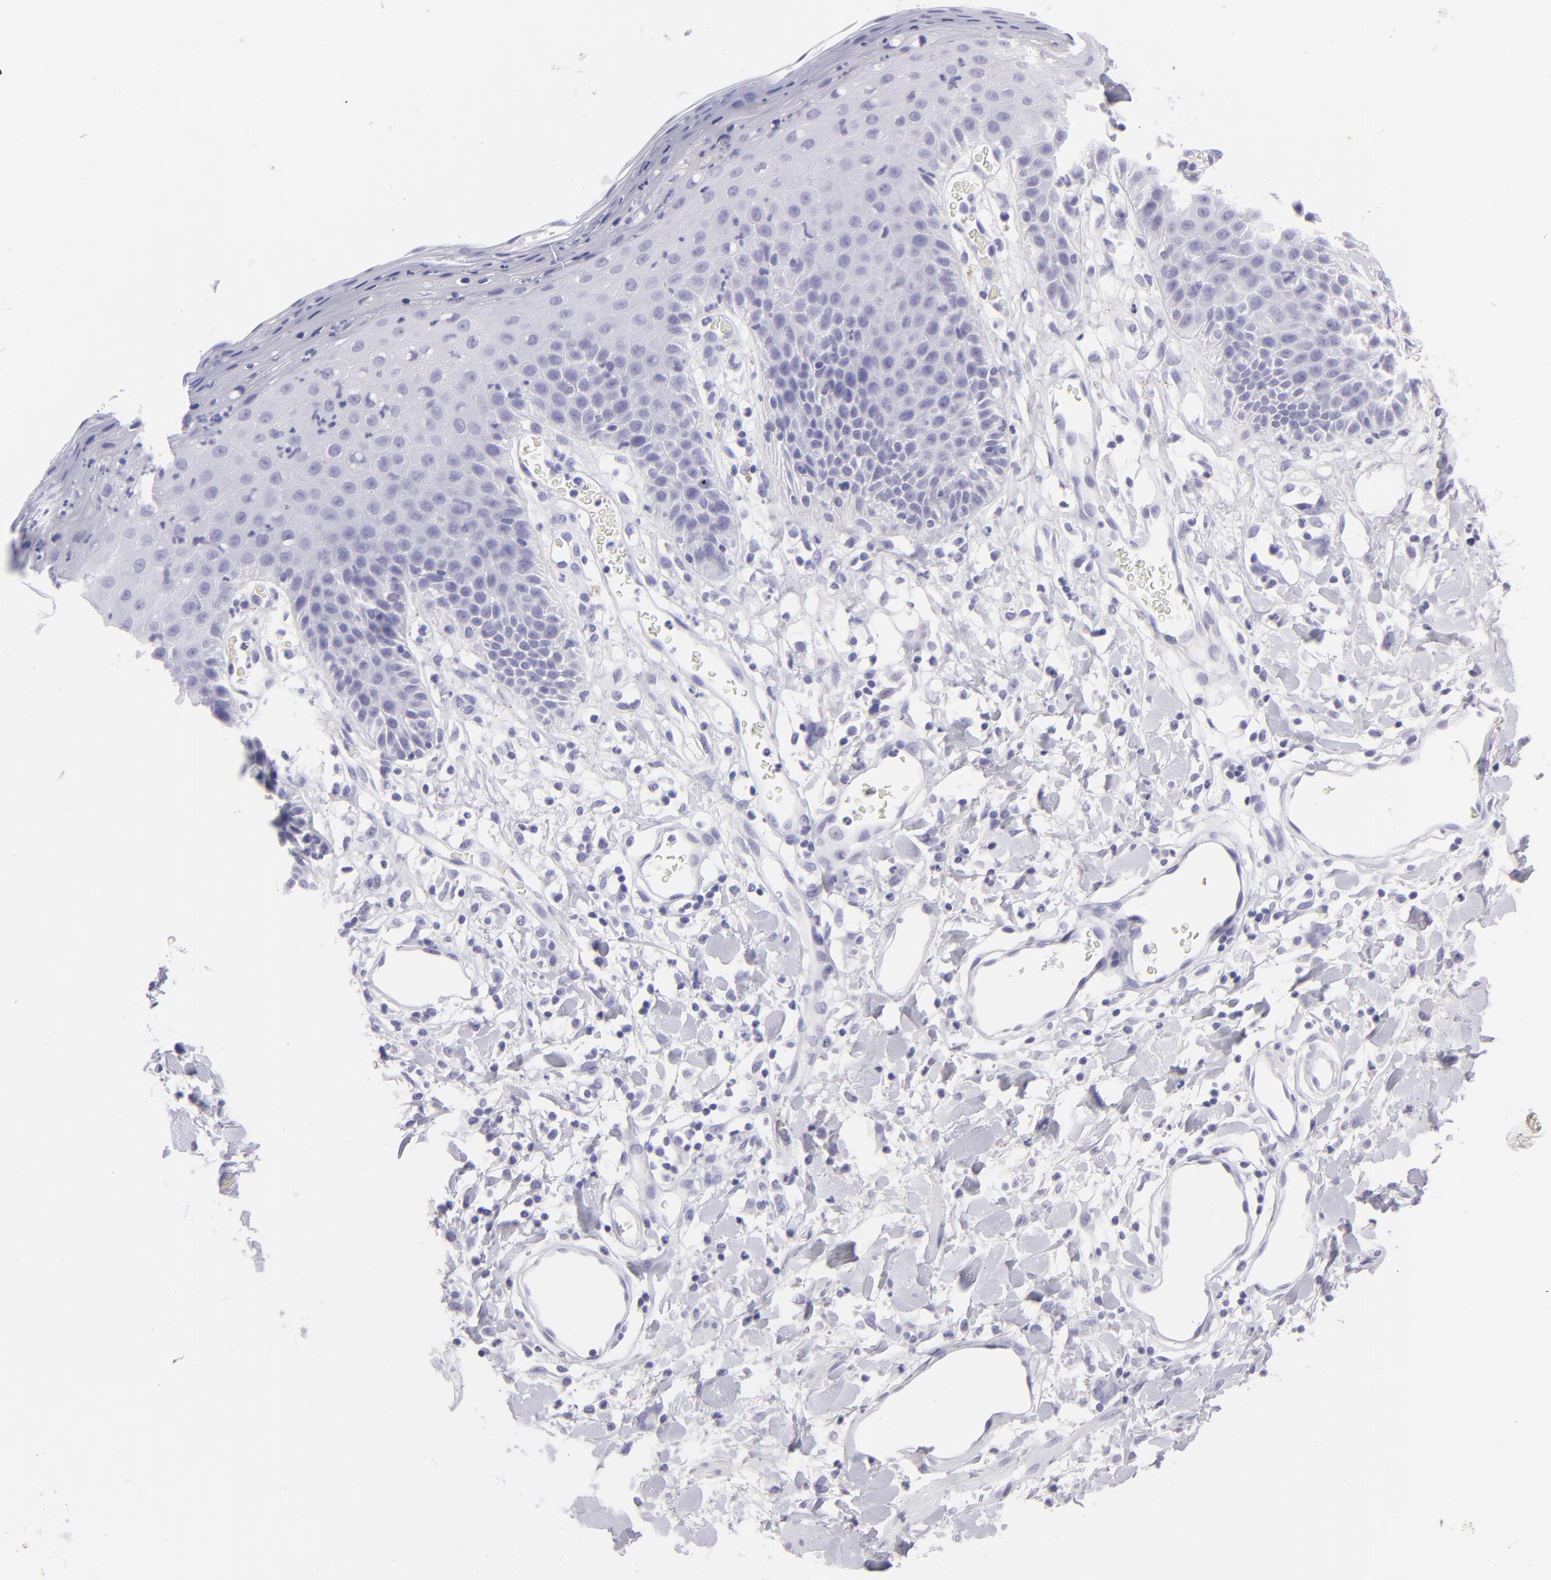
{"staining": {"intensity": "negative", "quantity": "none", "location": "none"}, "tissue": "skin", "cell_type": "Epidermal cells", "image_type": "normal", "snomed": [{"axis": "morphology", "description": "Normal tissue, NOS"}, {"axis": "topography", "description": "Vulva"}, {"axis": "topography", "description": "Peripheral nerve tissue"}], "caption": "This is an immunohistochemistry histopathology image of benign skin. There is no expression in epidermal cells.", "gene": "SLC1A2", "patient": {"sex": "female", "age": 68}}